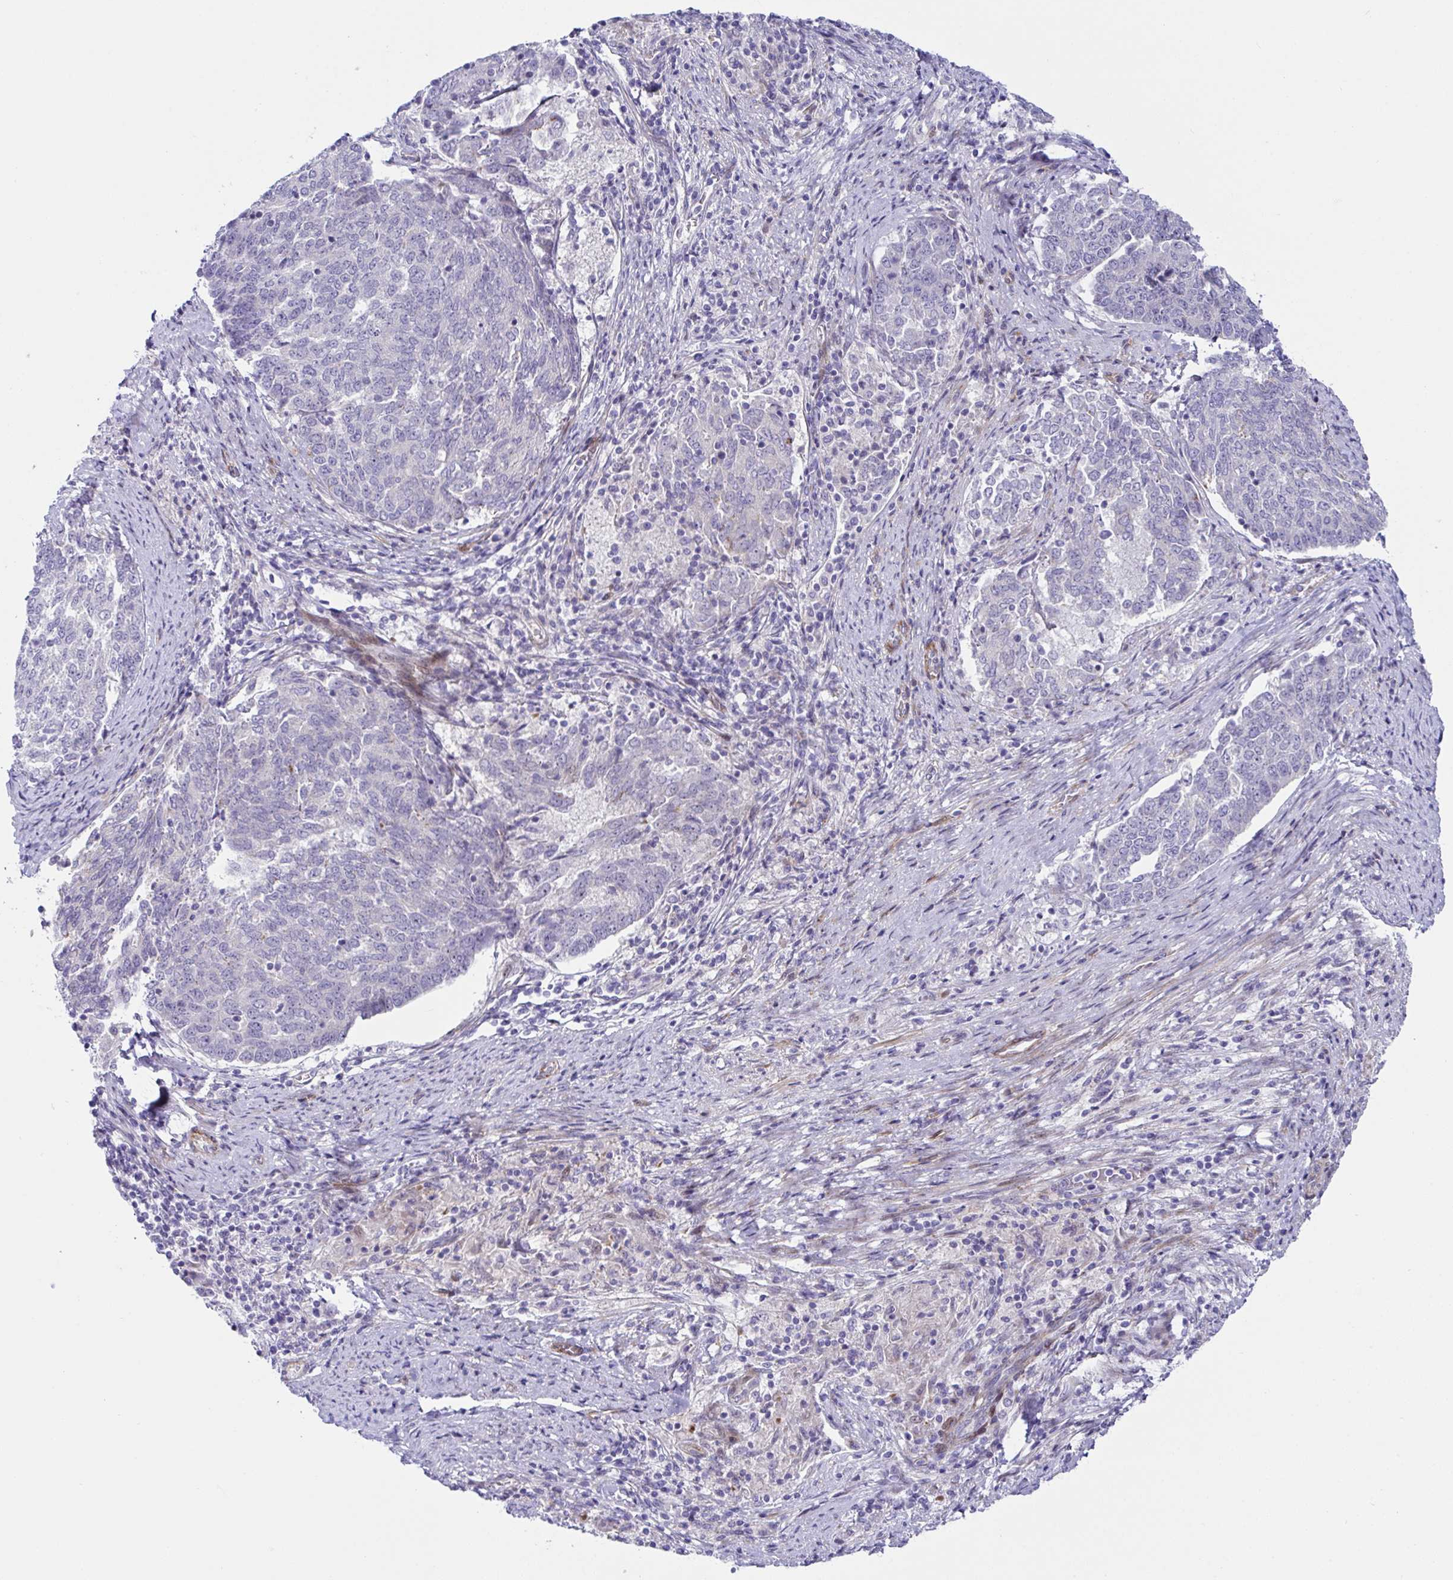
{"staining": {"intensity": "negative", "quantity": "none", "location": "none"}, "tissue": "endometrial cancer", "cell_type": "Tumor cells", "image_type": "cancer", "snomed": [{"axis": "morphology", "description": "Adenocarcinoma, NOS"}, {"axis": "topography", "description": "Endometrium"}], "caption": "Protein analysis of adenocarcinoma (endometrial) displays no significant expression in tumor cells. (DAB (3,3'-diaminobenzidine) immunohistochemistry (IHC) visualized using brightfield microscopy, high magnification).", "gene": "ZNF713", "patient": {"sex": "female", "age": 80}}